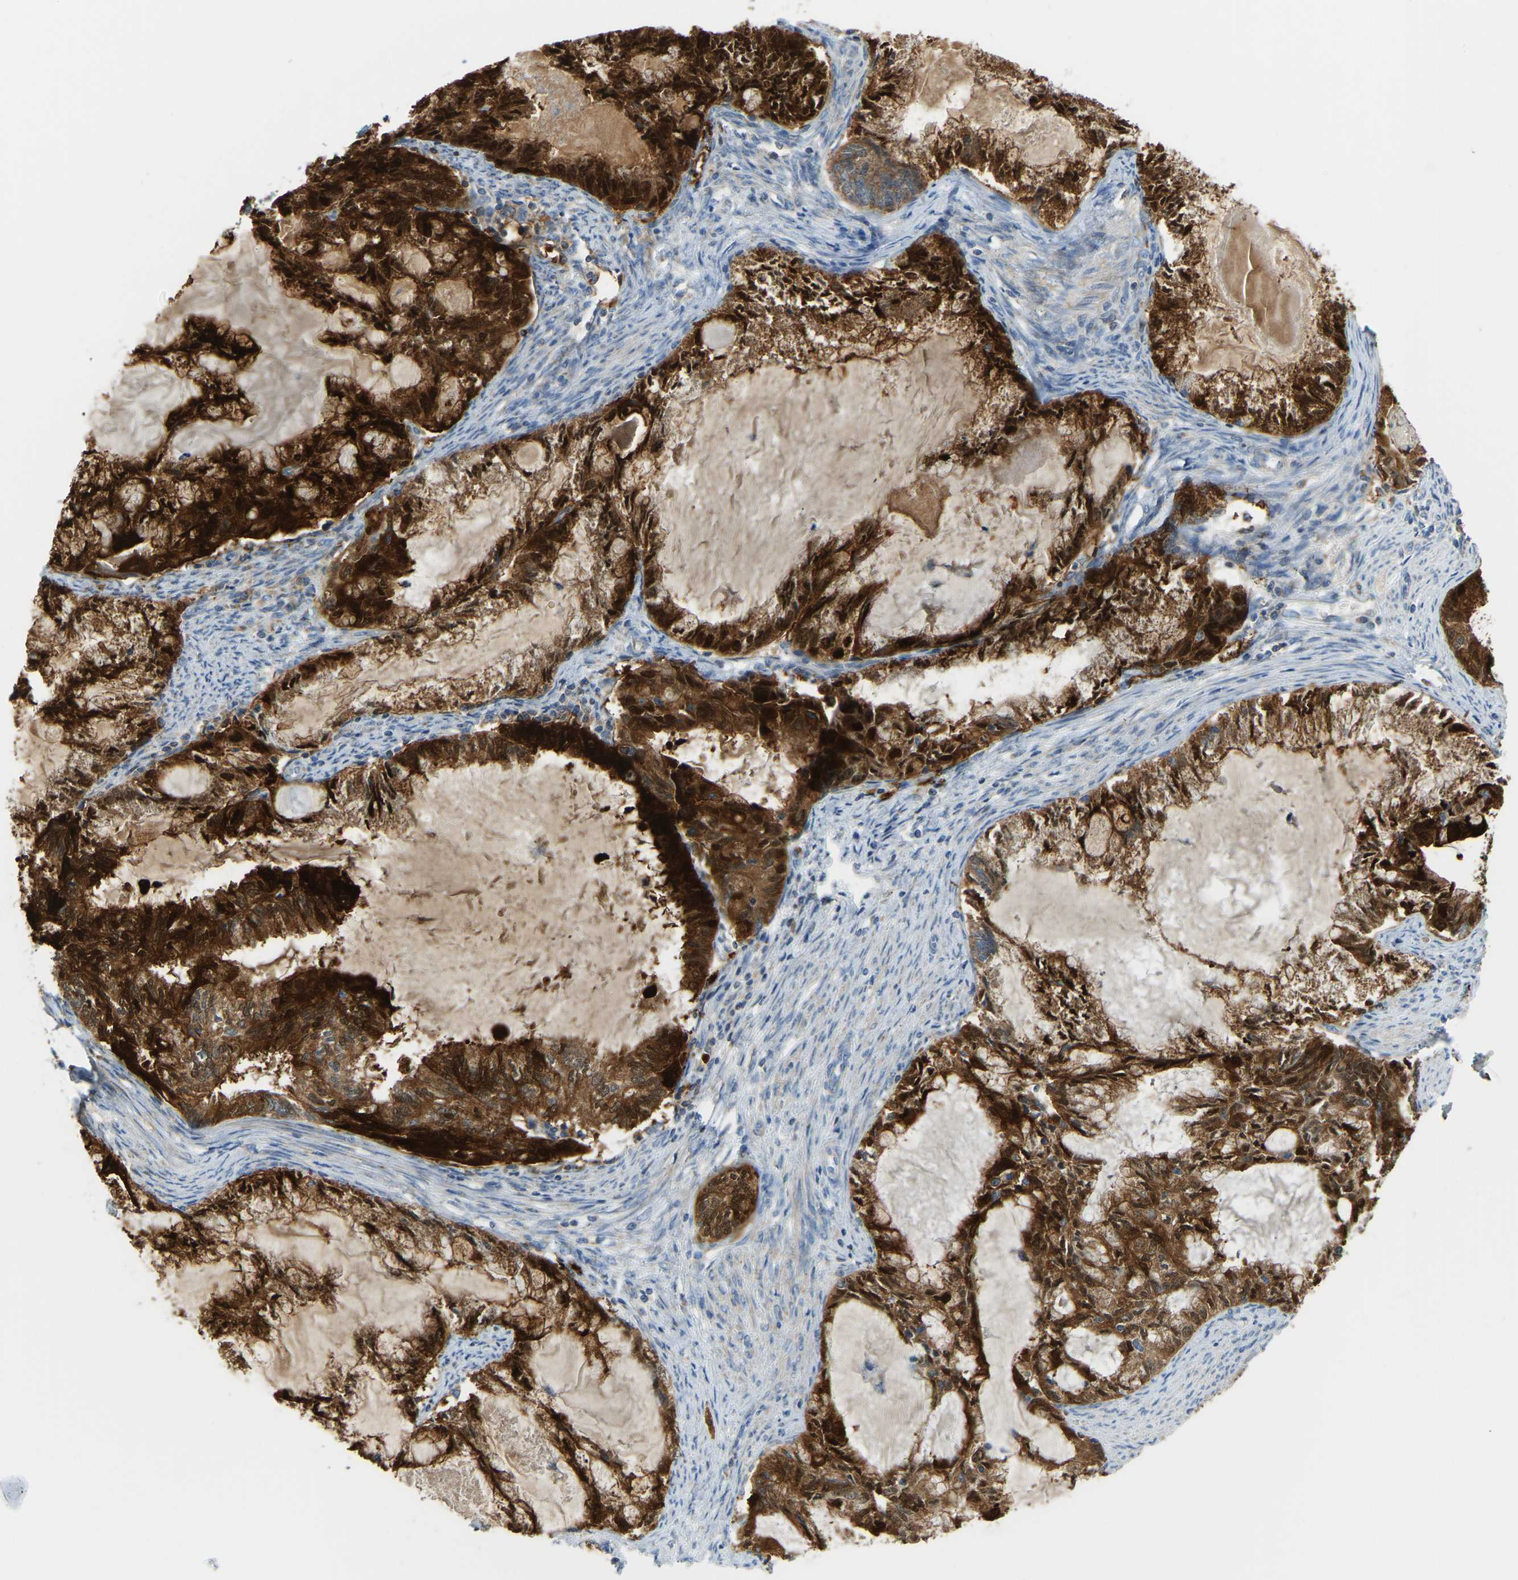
{"staining": {"intensity": "strong", "quantity": ">75%", "location": "cytoplasmic/membranous,nuclear"}, "tissue": "endometrial cancer", "cell_type": "Tumor cells", "image_type": "cancer", "snomed": [{"axis": "morphology", "description": "Adenocarcinoma, NOS"}, {"axis": "topography", "description": "Endometrium"}], "caption": "Endometrial adenocarcinoma was stained to show a protein in brown. There is high levels of strong cytoplasmic/membranous and nuclear expression in approximately >75% of tumor cells.", "gene": "GDA", "patient": {"sex": "female", "age": 86}}